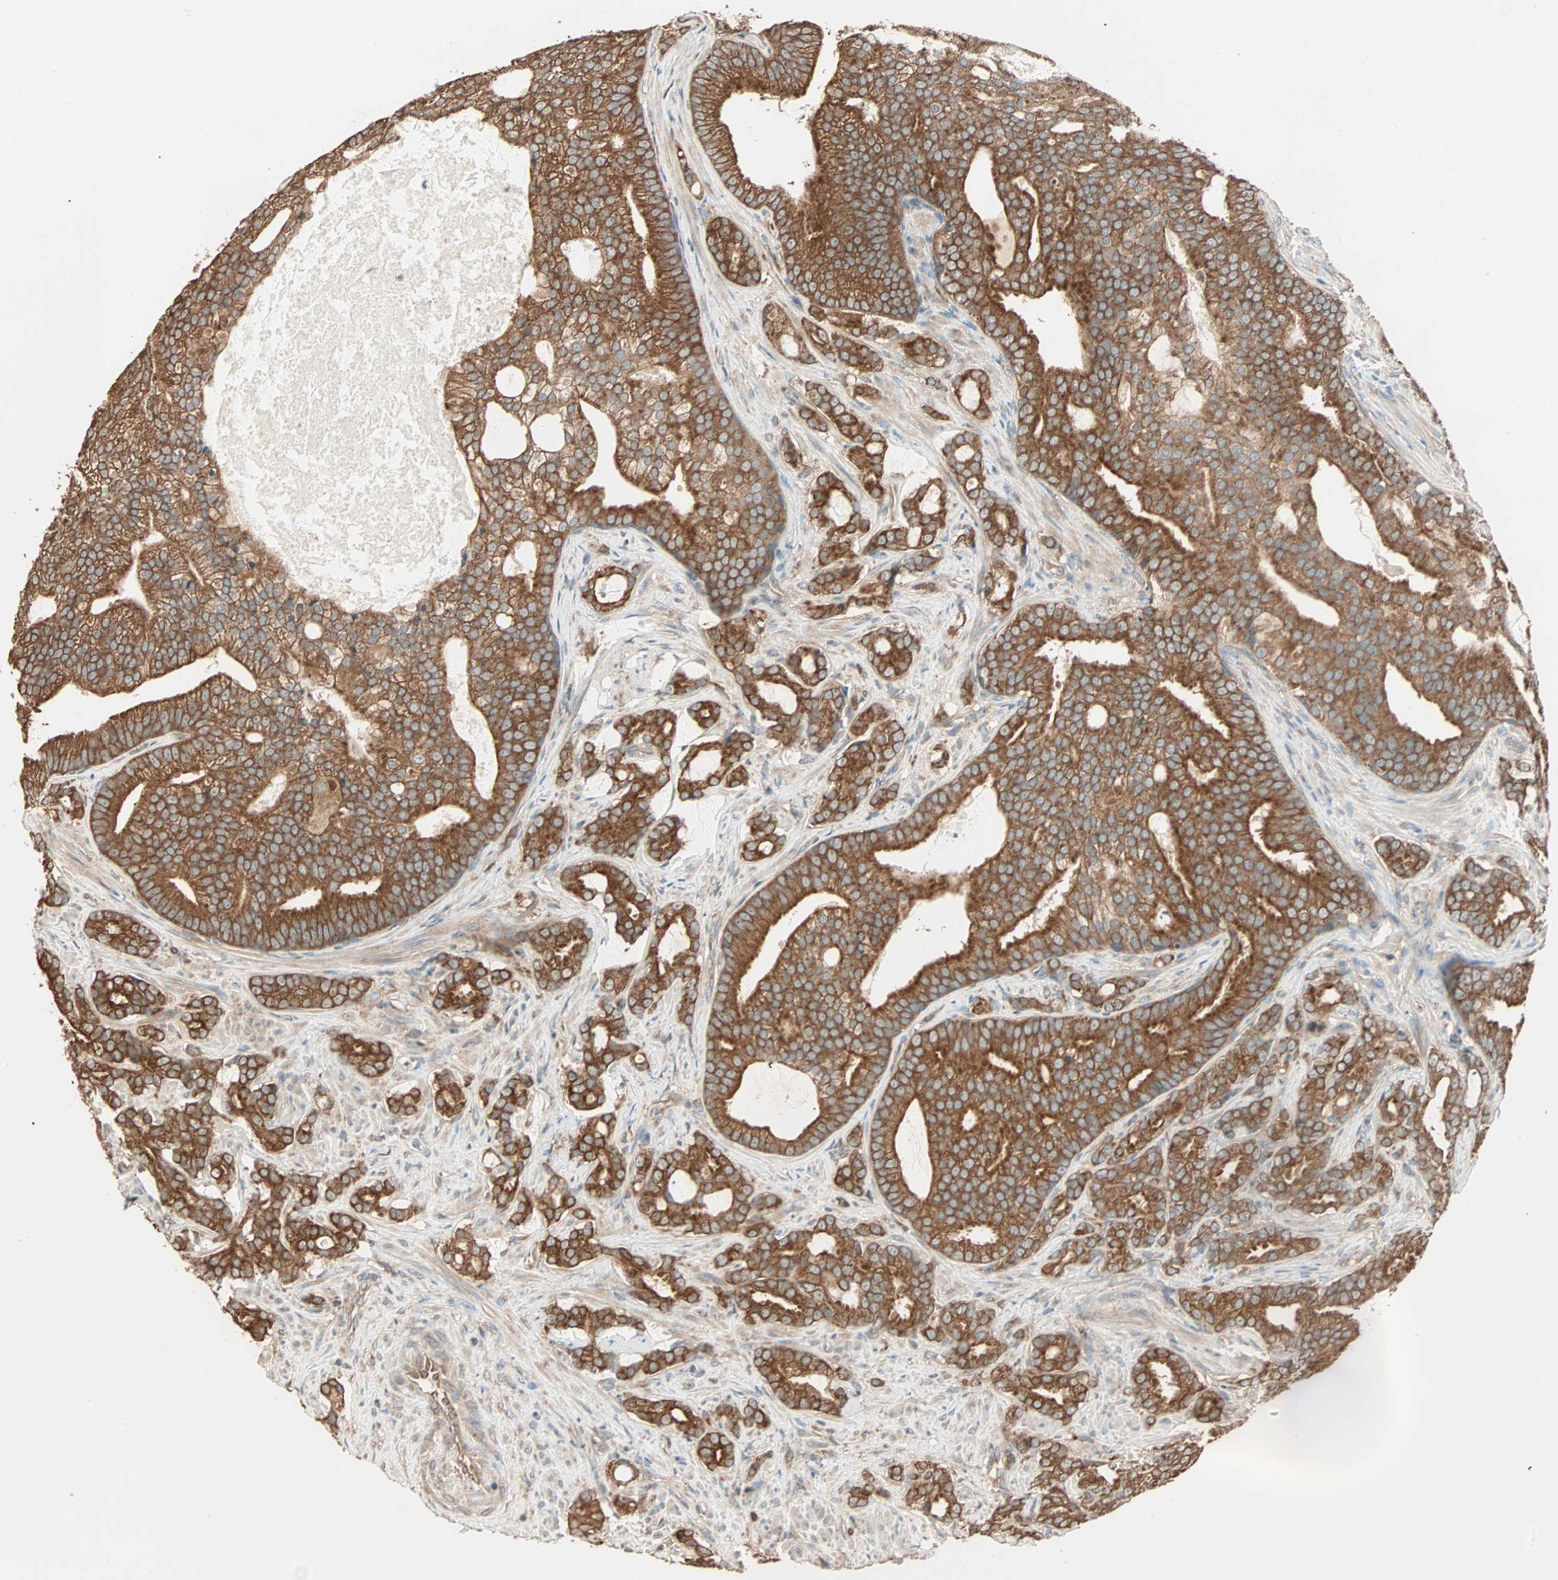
{"staining": {"intensity": "strong", "quantity": ">75%", "location": "cytoplasmic/membranous"}, "tissue": "prostate cancer", "cell_type": "Tumor cells", "image_type": "cancer", "snomed": [{"axis": "morphology", "description": "Adenocarcinoma, Low grade"}, {"axis": "topography", "description": "Prostate"}], "caption": "Immunohistochemical staining of human prostate adenocarcinoma (low-grade) shows strong cytoplasmic/membranous protein expression in approximately >75% of tumor cells.", "gene": "EIF4G2", "patient": {"sex": "male", "age": 58}}